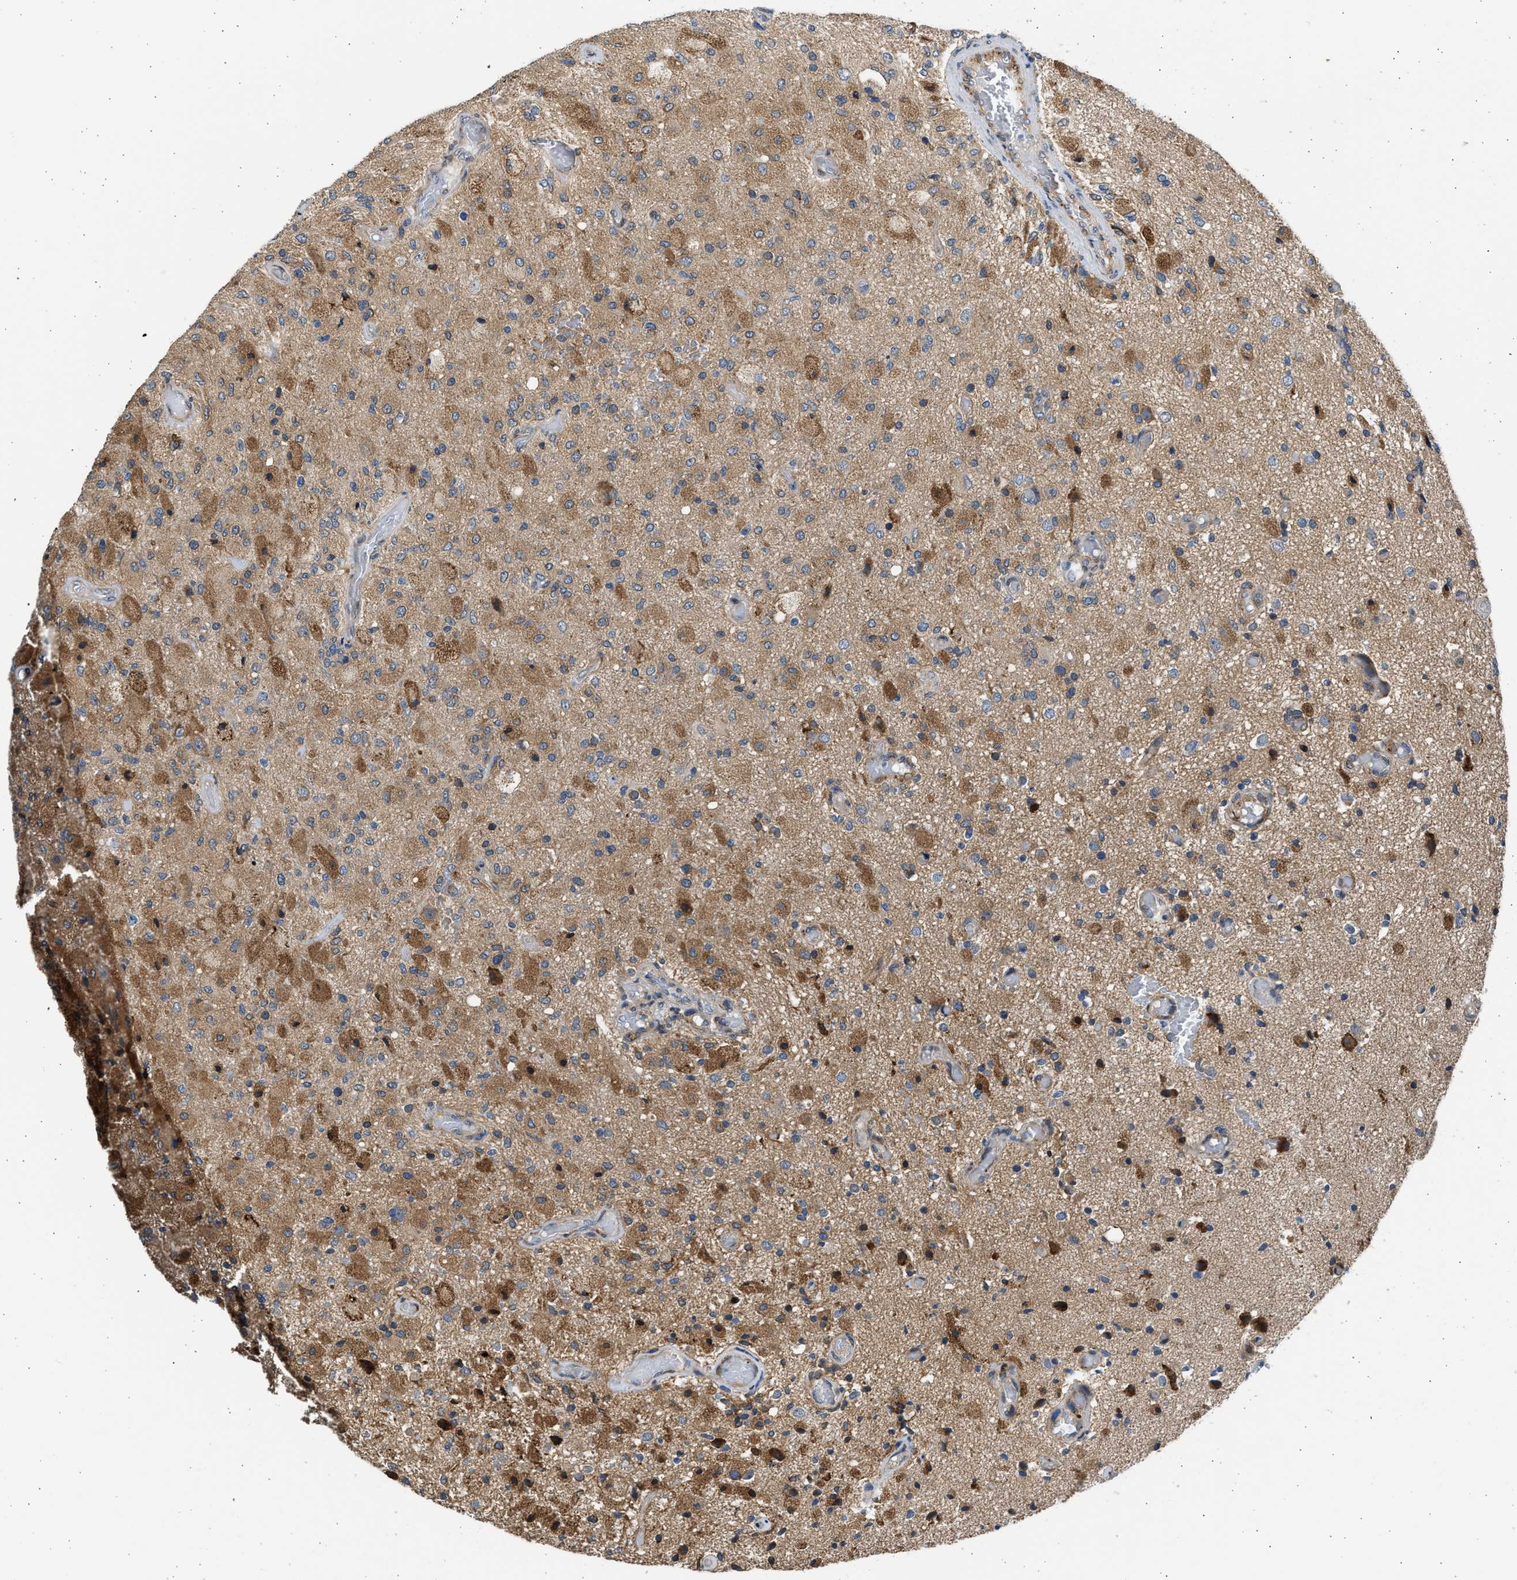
{"staining": {"intensity": "moderate", "quantity": ">75%", "location": "cytoplasmic/membranous"}, "tissue": "glioma", "cell_type": "Tumor cells", "image_type": "cancer", "snomed": [{"axis": "morphology", "description": "Normal tissue, NOS"}, {"axis": "morphology", "description": "Glioma, malignant, High grade"}, {"axis": "topography", "description": "Cerebral cortex"}], "caption": "Glioma stained with a brown dye demonstrates moderate cytoplasmic/membranous positive positivity in about >75% of tumor cells.", "gene": "PLD2", "patient": {"sex": "male", "age": 77}}